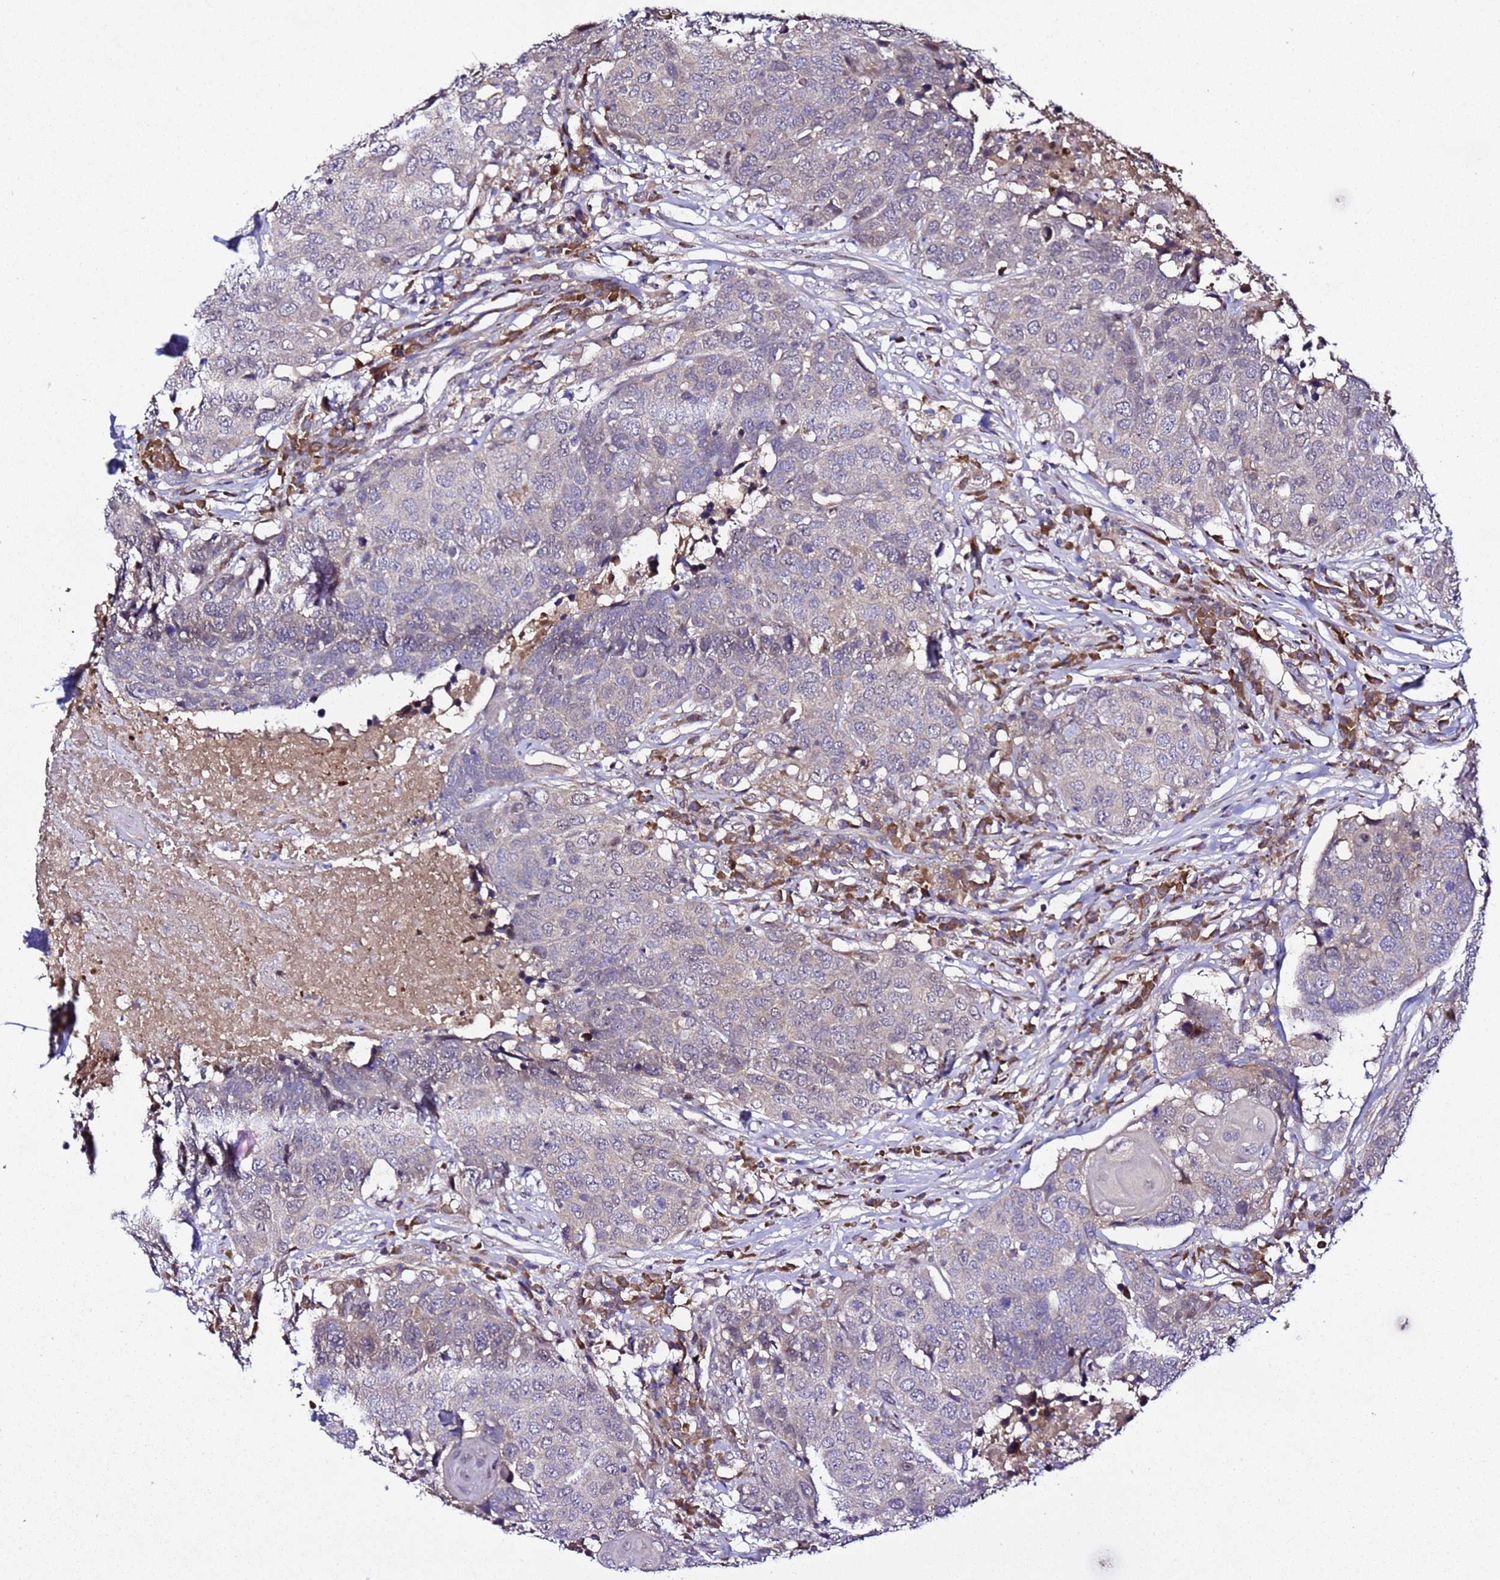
{"staining": {"intensity": "negative", "quantity": "none", "location": "none"}, "tissue": "head and neck cancer", "cell_type": "Tumor cells", "image_type": "cancer", "snomed": [{"axis": "morphology", "description": "Squamous cell carcinoma, NOS"}, {"axis": "topography", "description": "Head-Neck"}], "caption": "Immunohistochemical staining of human head and neck squamous cell carcinoma demonstrates no significant positivity in tumor cells.", "gene": "ALG3", "patient": {"sex": "male", "age": 66}}